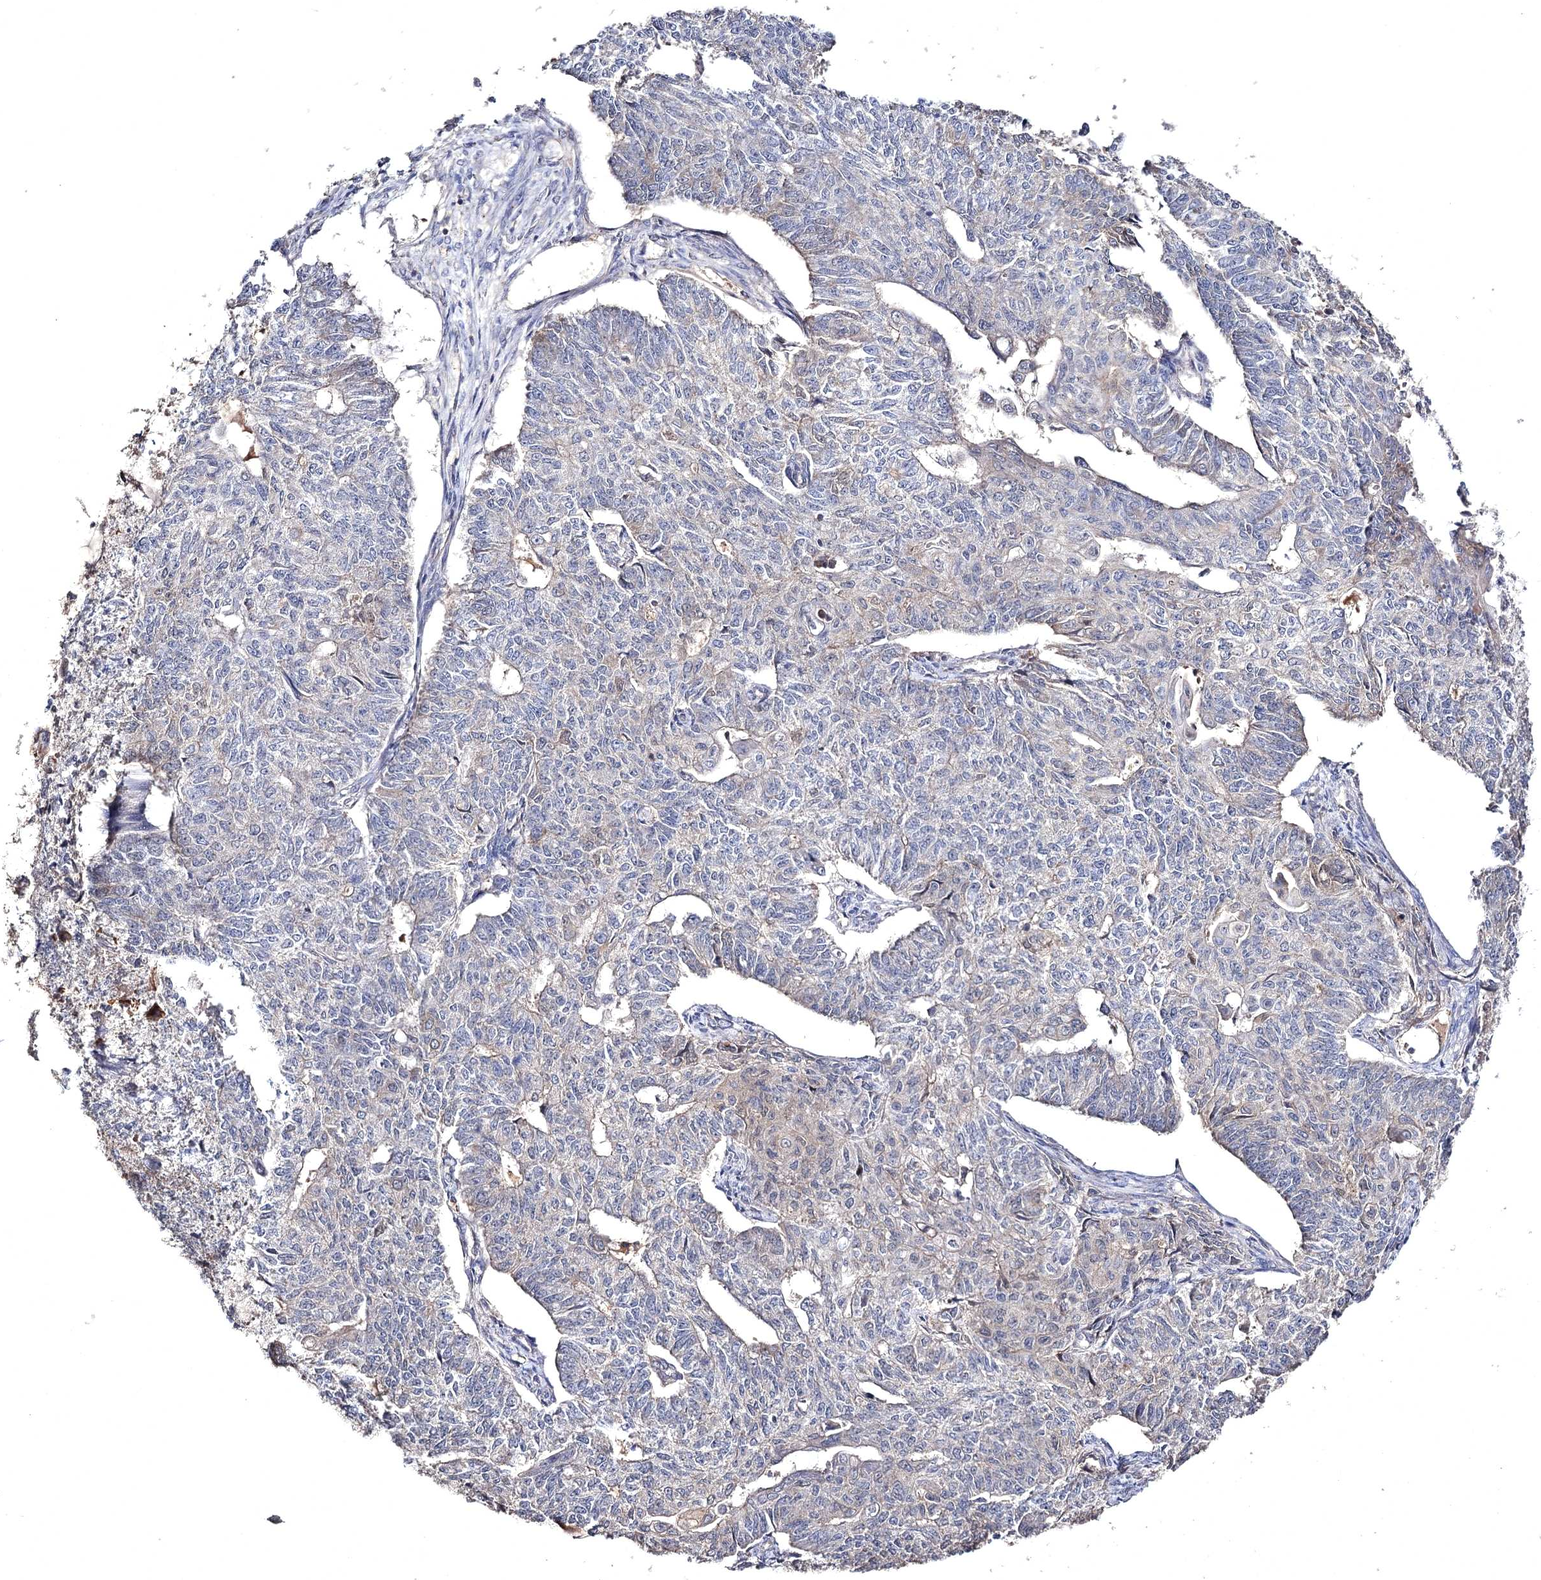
{"staining": {"intensity": "negative", "quantity": "none", "location": "none"}, "tissue": "endometrial cancer", "cell_type": "Tumor cells", "image_type": "cancer", "snomed": [{"axis": "morphology", "description": "Adenocarcinoma, NOS"}, {"axis": "topography", "description": "Endometrium"}], "caption": "High power microscopy histopathology image of an IHC histopathology image of endometrial adenocarcinoma, revealing no significant positivity in tumor cells.", "gene": "SEMA4G", "patient": {"sex": "female", "age": 32}}